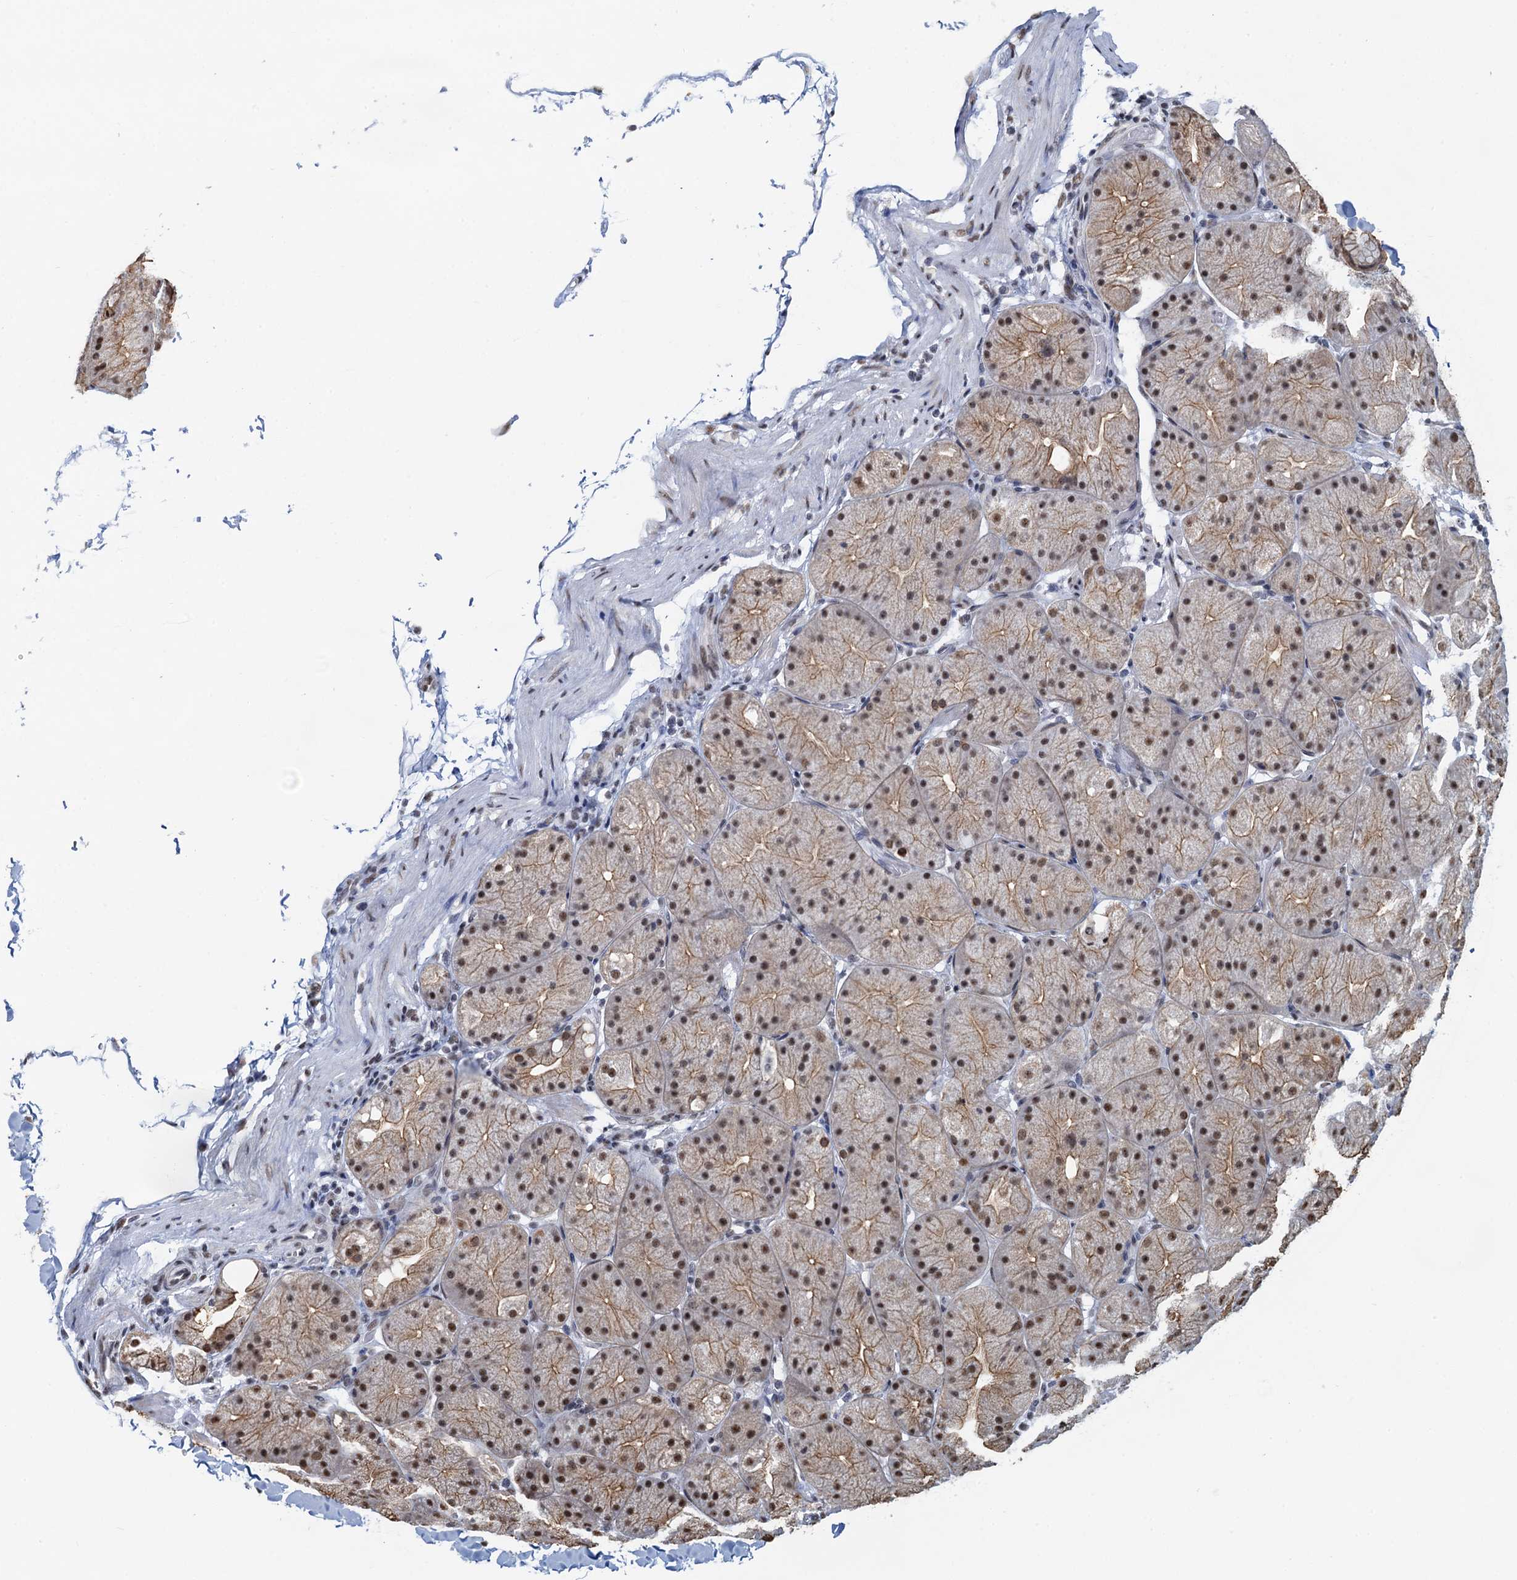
{"staining": {"intensity": "moderate", "quantity": ">75%", "location": "cytoplasmic/membranous,nuclear"}, "tissue": "stomach", "cell_type": "Glandular cells", "image_type": "normal", "snomed": [{"axis": "morphology", "description": "Normal tissue, NOS"}, {"axis": "topography", "description": "Stomach, upper"}, {"axis": "topography", "description": "Stomach"}], "caption": "Stomach stained with a brown dye exhibits moderate cytoplasmic/membranous,nuclear positive expression in about >75% of glandular cells.", "gene": "ZNF609", "patient": {"sex": "male", "age": 48}}